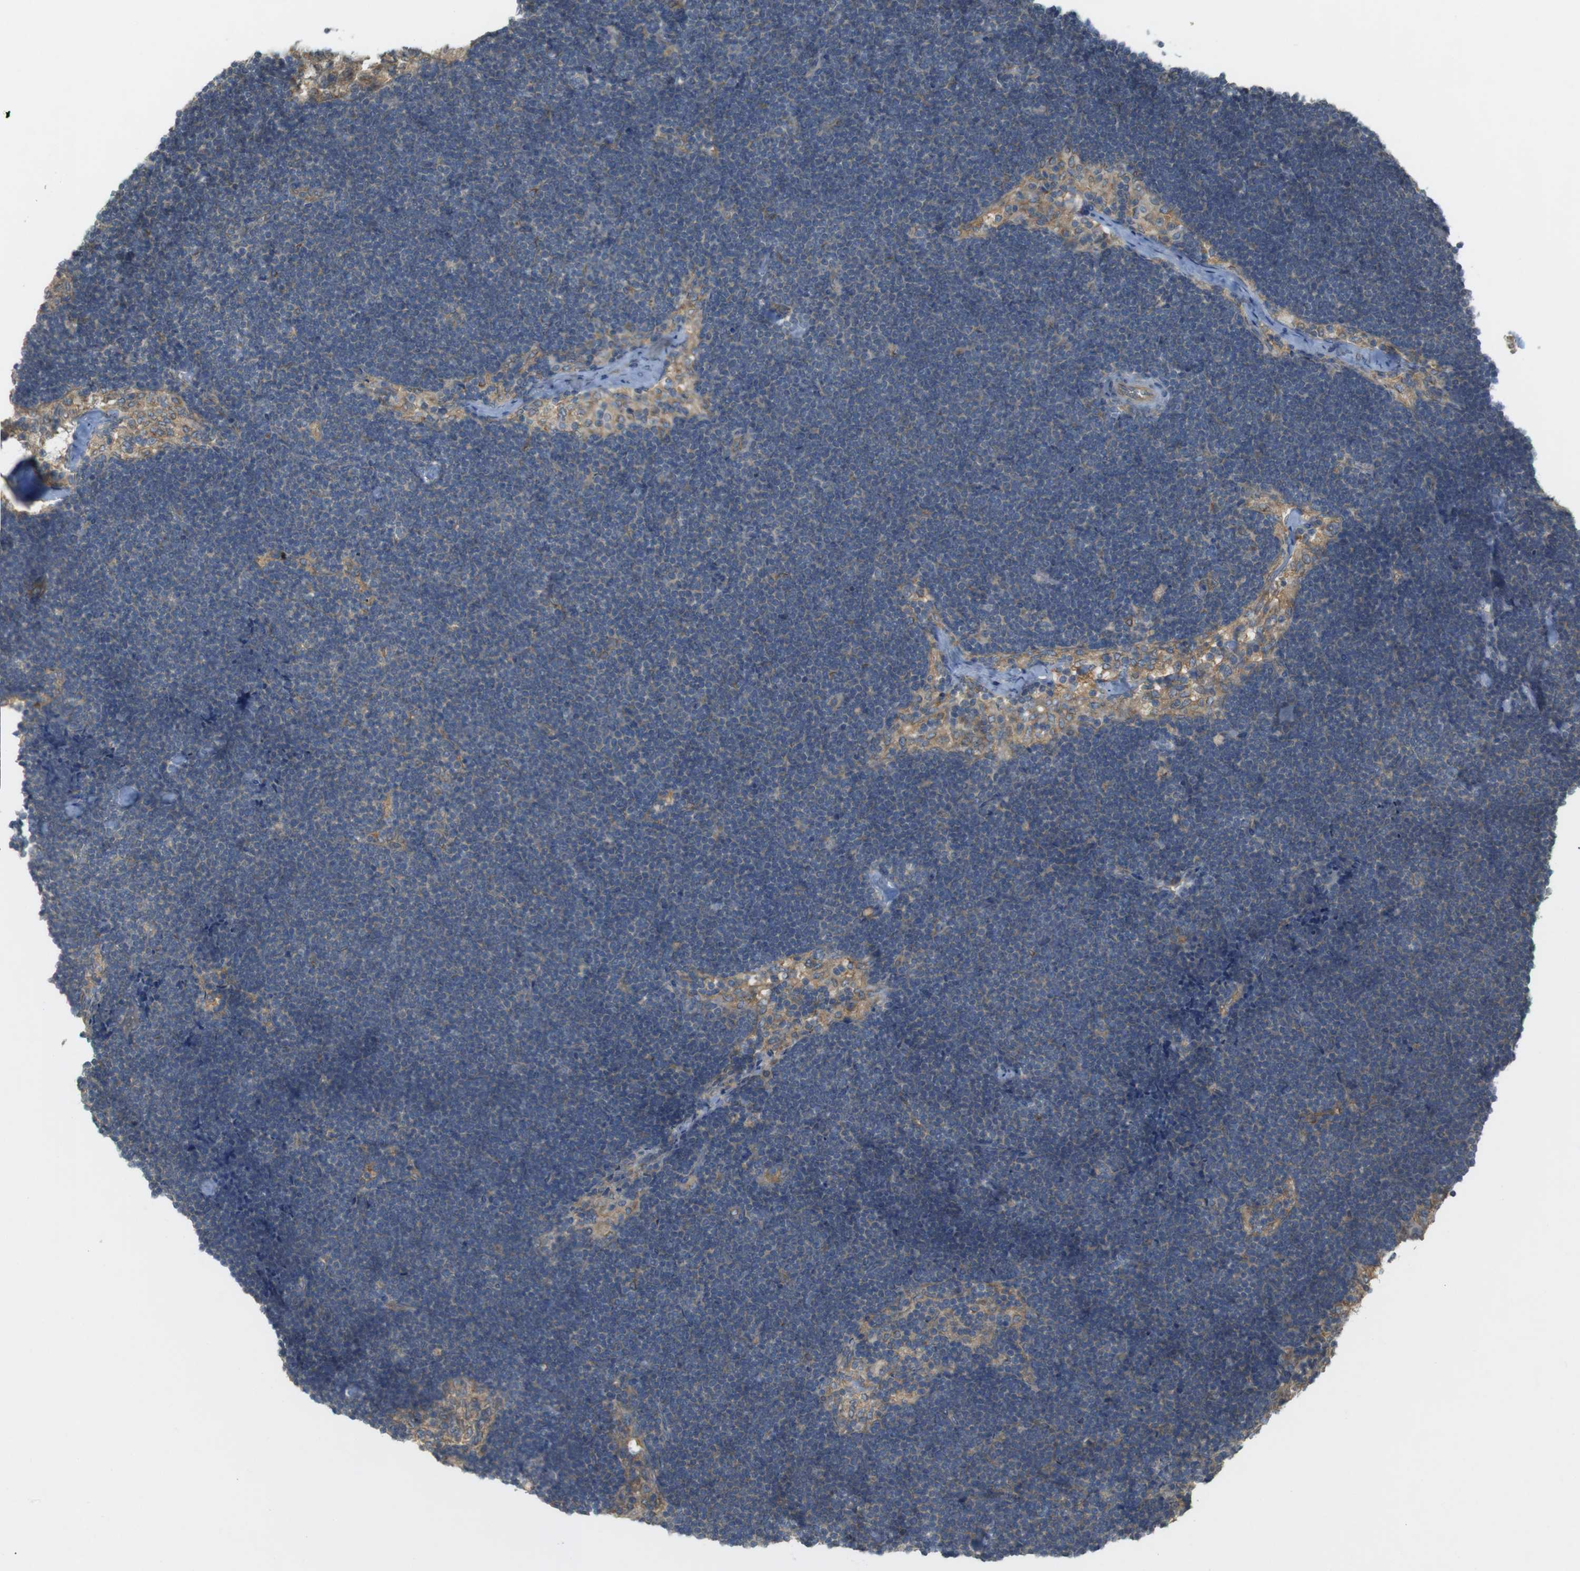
{"staining": {"intensity": "moderate", "quantity": ">75%", "location": "cytoplasmic/membranous"}, "tissue": "lymph node", "cell_type": "Germinal center cells", "image_type": "normal", "snomed": [{"axis": "morphology", "description": "Normal tissue, NOS"}, {"axis": "topography", "description": "Lymph node"}], "caption": "Immunohistochemistry staining of benign lymph node, which displays medium levels of moderate cytoplasmic/membranous staining in approximately >75% of germinal center cells indicating moderate cytoplasmic/membranous protein staining. The staining was performed using DAB (brown) for protein detection and nuclei were counterstained in hematoxylin (blue).", "gene": "KIF5B", "patient": {"sex": "male", "age": 63}}